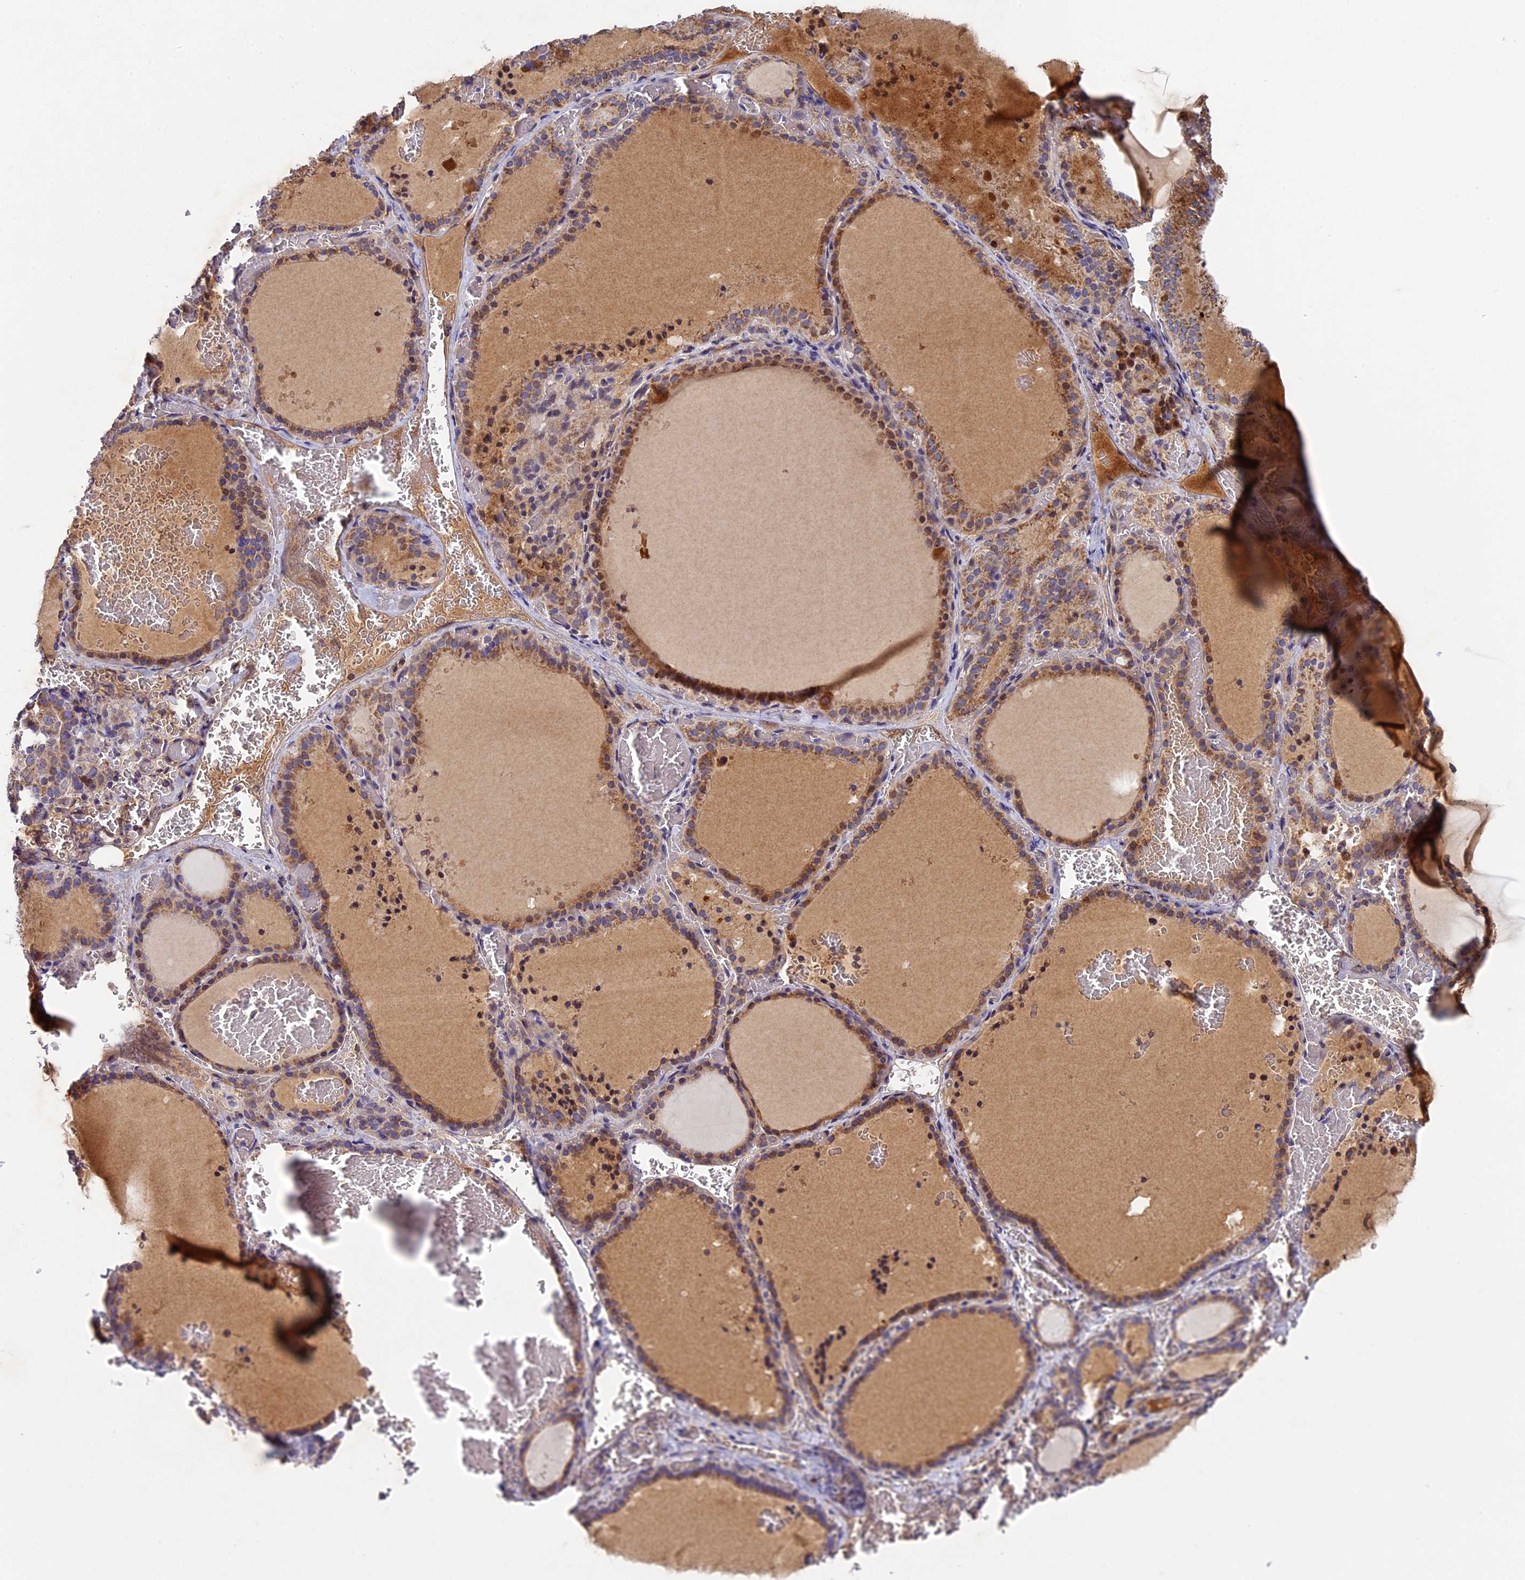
{"staining": {"intensity": "moderate", "quantity": ">75%", "location": "cytoplasmic/membranous"}, "tissue": "thyroid gland", "cell_type": "Glandular cells", "image_type": "normal", "snomed": [{"axis": "morphology", "description": "Normal tissue, NOS"}, {"axis": "topography", "description": "Thyroid gland"}], "caption": "IHC micrograph of unremarkable thyroid gland: human thyroid gland stained using immunohistochemistry exhibits medium levels of moderate protein expression localized specifically in the cytoplasmic/membranous of glandular cells, appearing as a cytoplasmic/membranous brown color.", "gene": "OCEL1", "patient": {"sex": "female", "age": 39}}